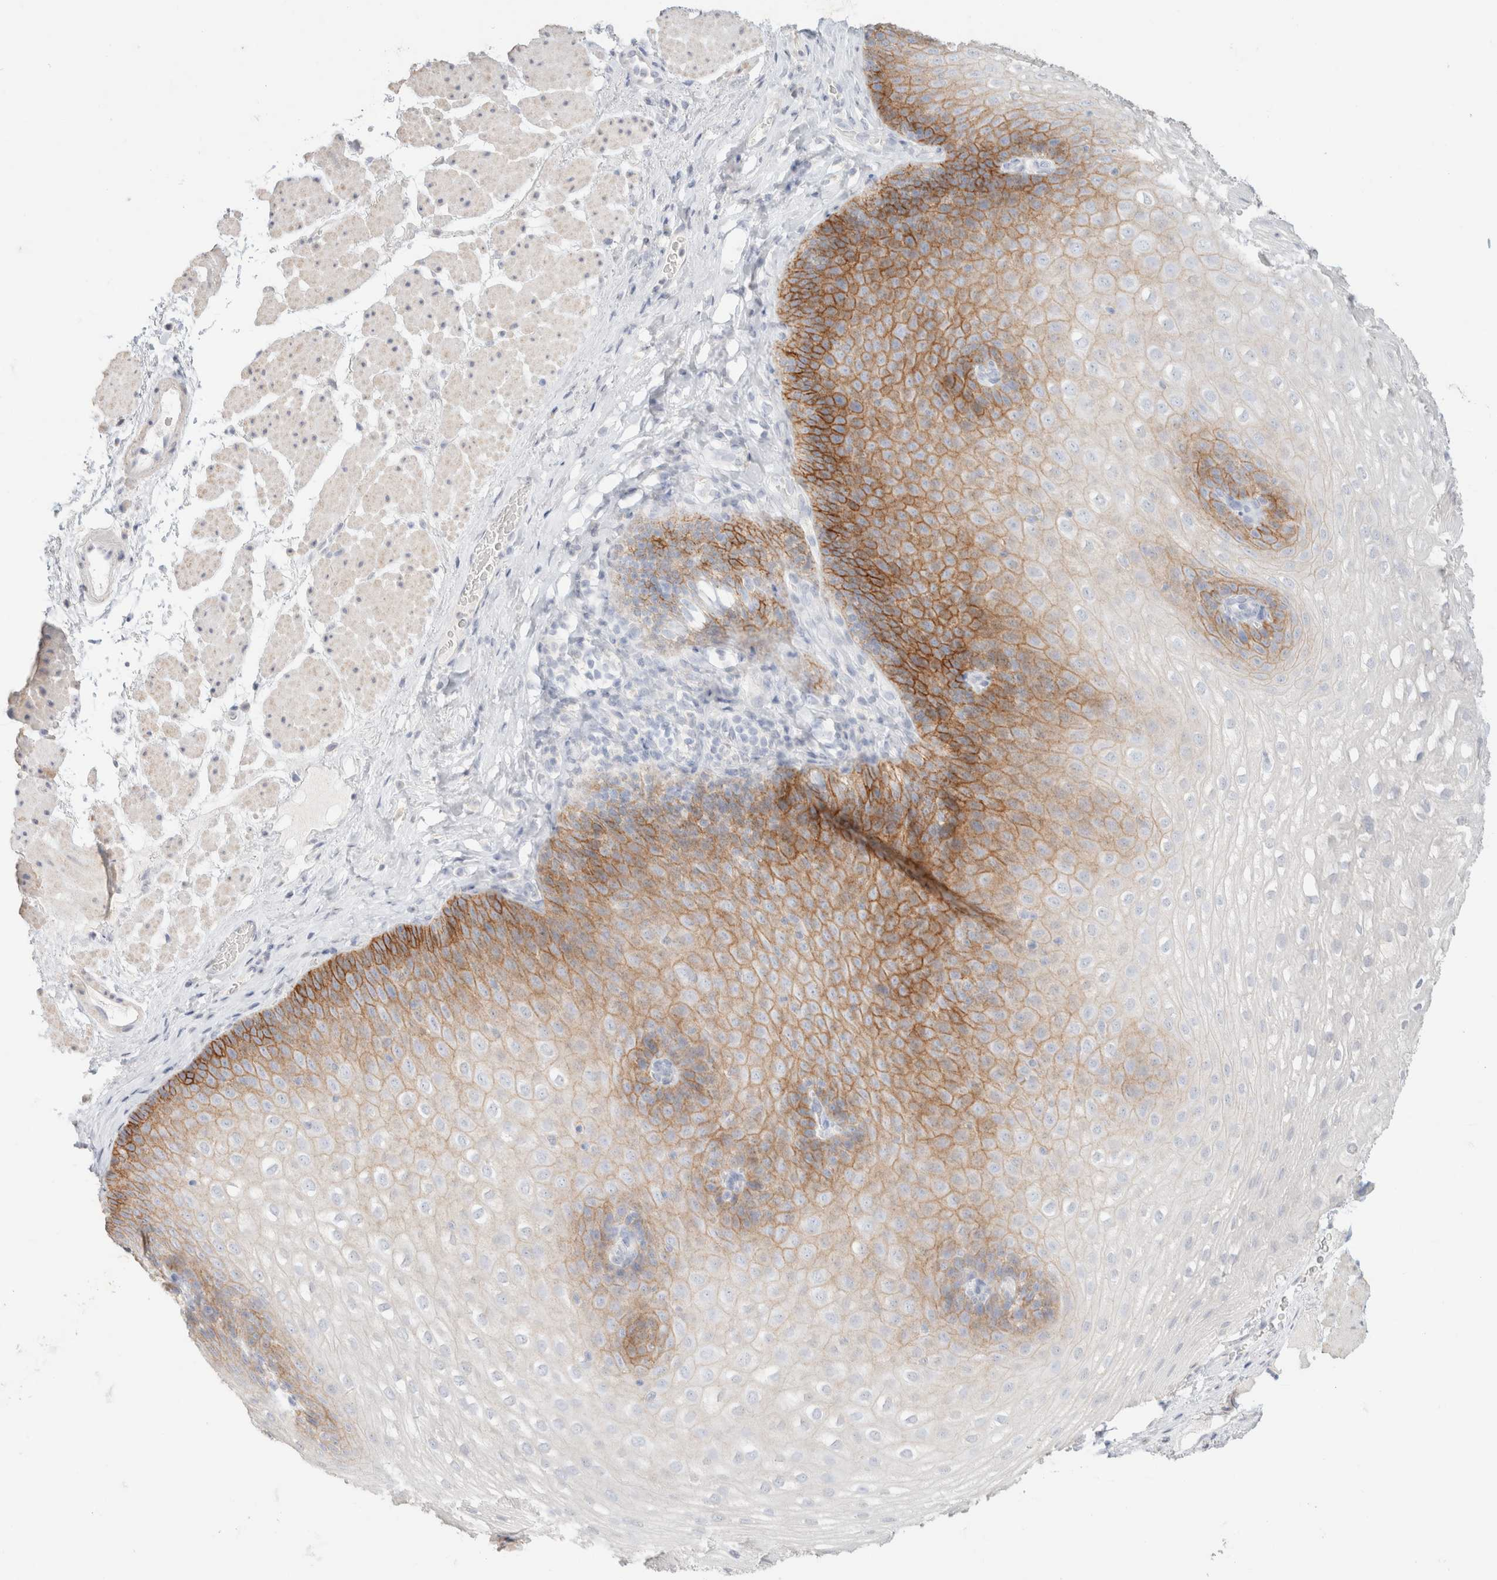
{"staining": {"intensity": "moderate", "quantity": "25%-75%", "location": "cytoplasmic/membranous"}, "tissue": "esophagus", "cell_type": "Squamous epithelial cells", "image_type": "normal", "snomed": [{"axis": "morphology", "description": "Normal tissue, NOS"}, {"axis": "topography", "description": "Esophagus"}], "caption": "Esophagus stained with immunohistochemistry (IHC) shows moderate cytoplasmic/membranous positivity in approximately 25%-75% of squamous epithelial cells. (brown staining indicates protein expression, while blue staining denotes nuclei).", "gene": "CA12", "patient": {"sex": "female", "age": 66}}